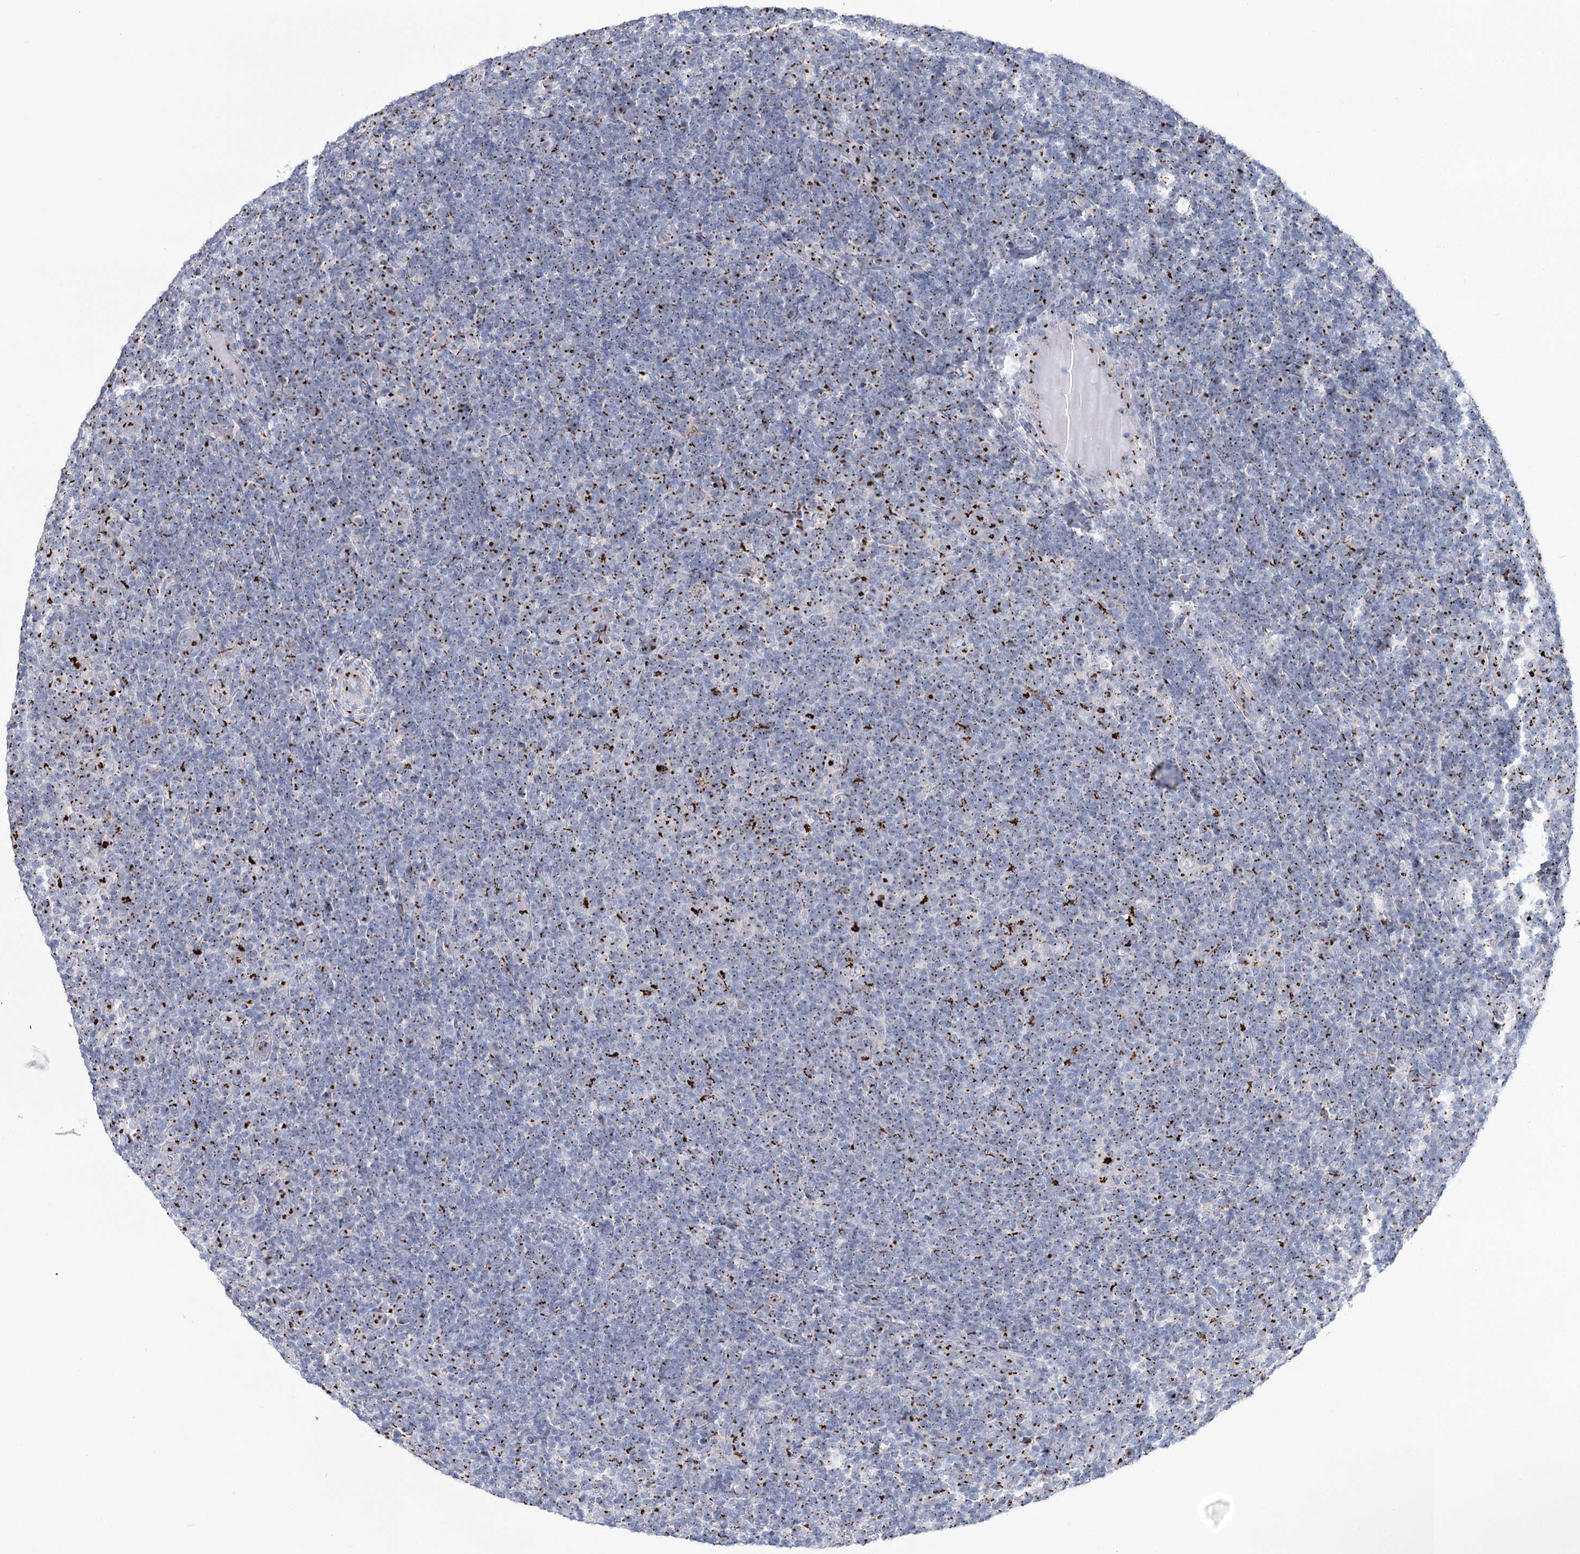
{"staining": {"intensity": "negative", "quantity": "none", "location": "none"}, "tissue": "lymphoma", "cell_type": "Tumor cells", "image_type": "cancer", "snomed": [{"axis": "morphology", "description": "Hodgkin's disease, NOS"}, {"axis": "topography", "description": "Lymph node"}], "caption": "Protein analysis of lymphoma exhibits no significant staining in tumor cells.", "gene": "TMEM165", "patient": {"sex": "female", "age": 57}}